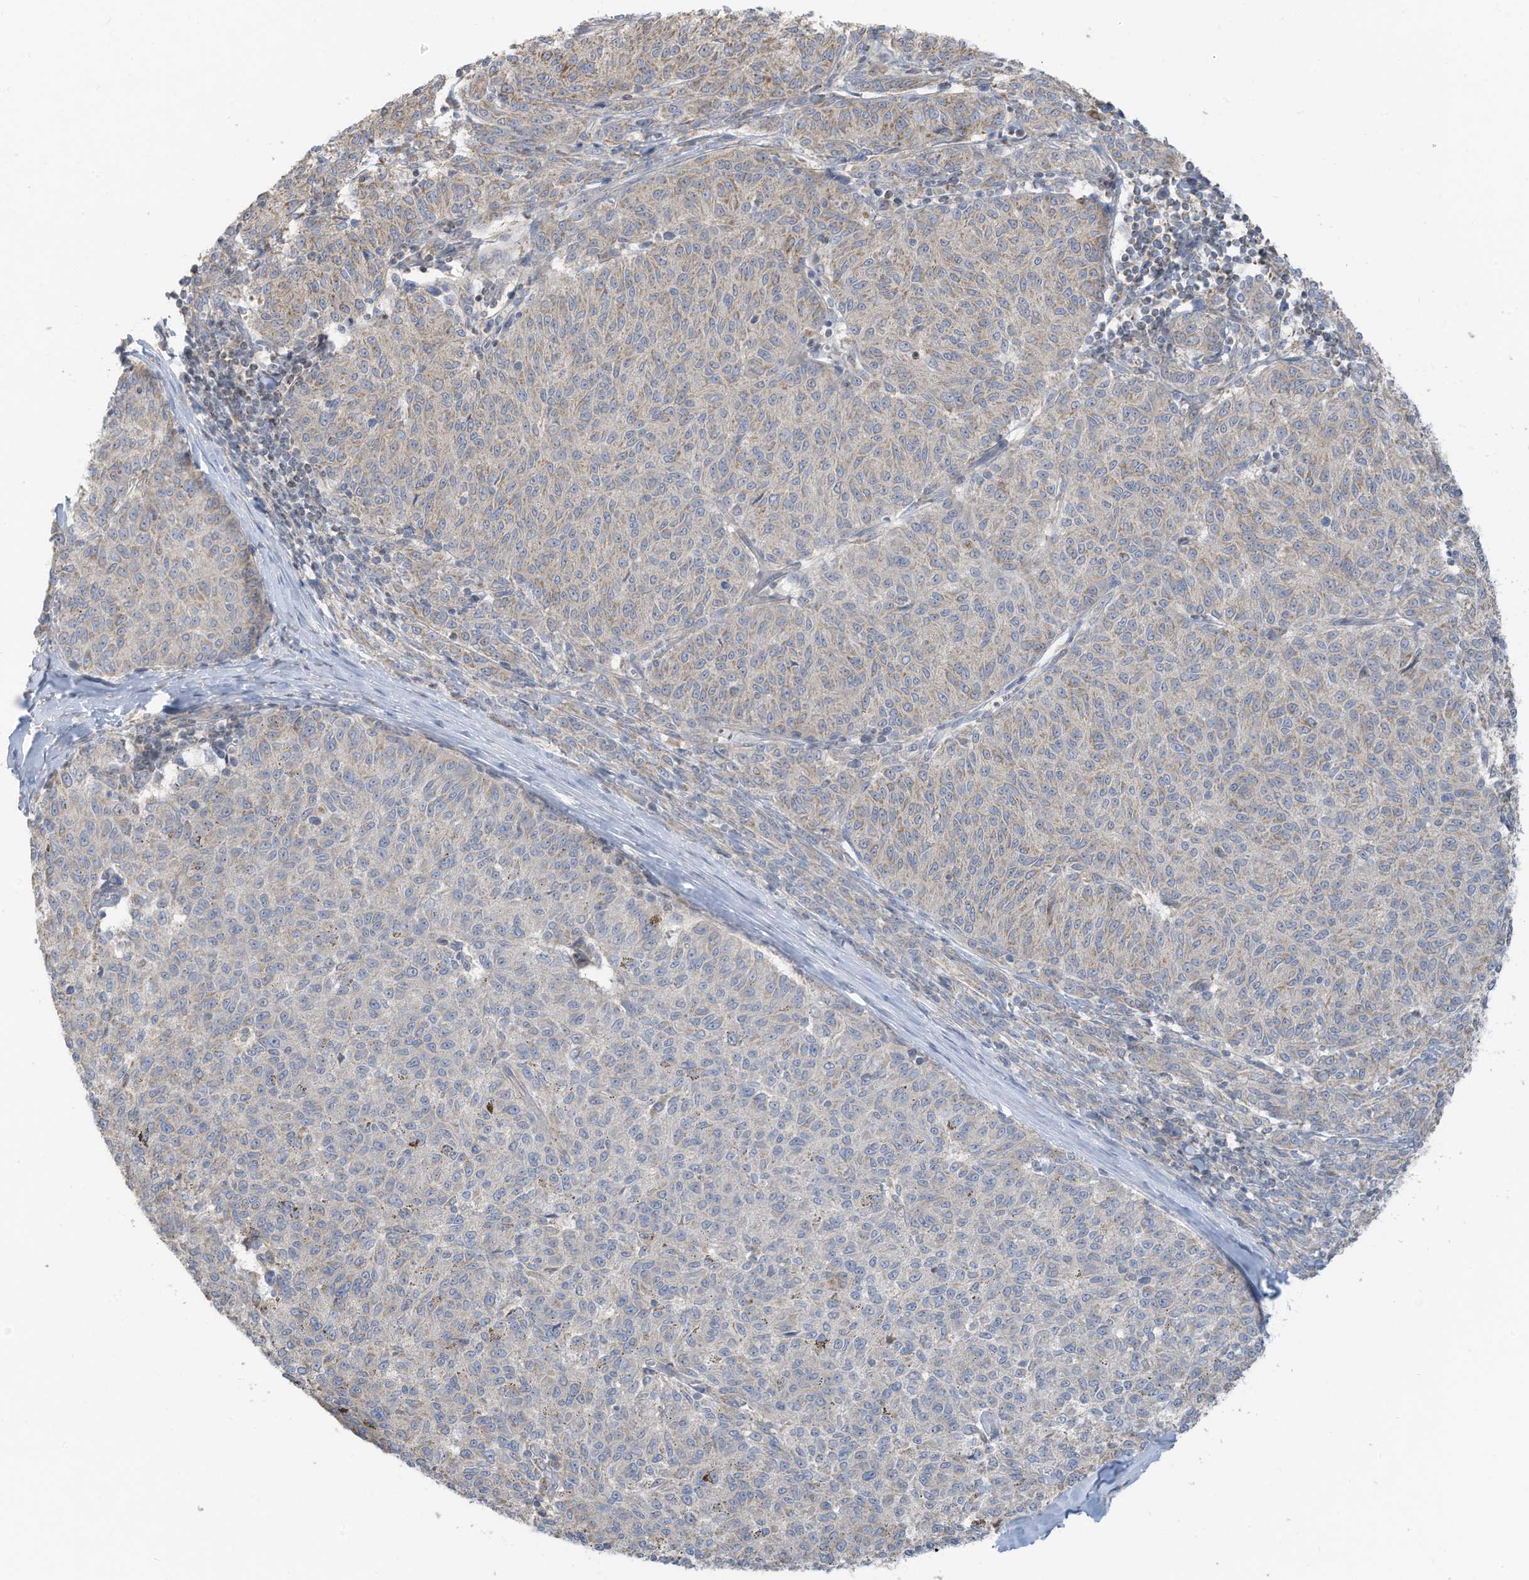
{"staining": {"intensity": "negative", "quantity": "none", "location": "none"}, "tissue": "melanoma", "cell_type": "Tumor cells", "image_type": "cancer", "snomed": [{"axis": "morphology", "description": "Malignant melanoma, NOS"}, {"axis": "topography", "description": "Skin"}], "caption": "The photomicrograph shows no significant positivity in tumor cells of melanoma. Brightfield microscopy of immunohistochemistry stained with DAB (3,3'-diaminobenzidine) (brown) and hematoxylin (blue), captured at high magnification.", "gene": "GTPBP2", "patient": {"sex": "female", "age": 72}}